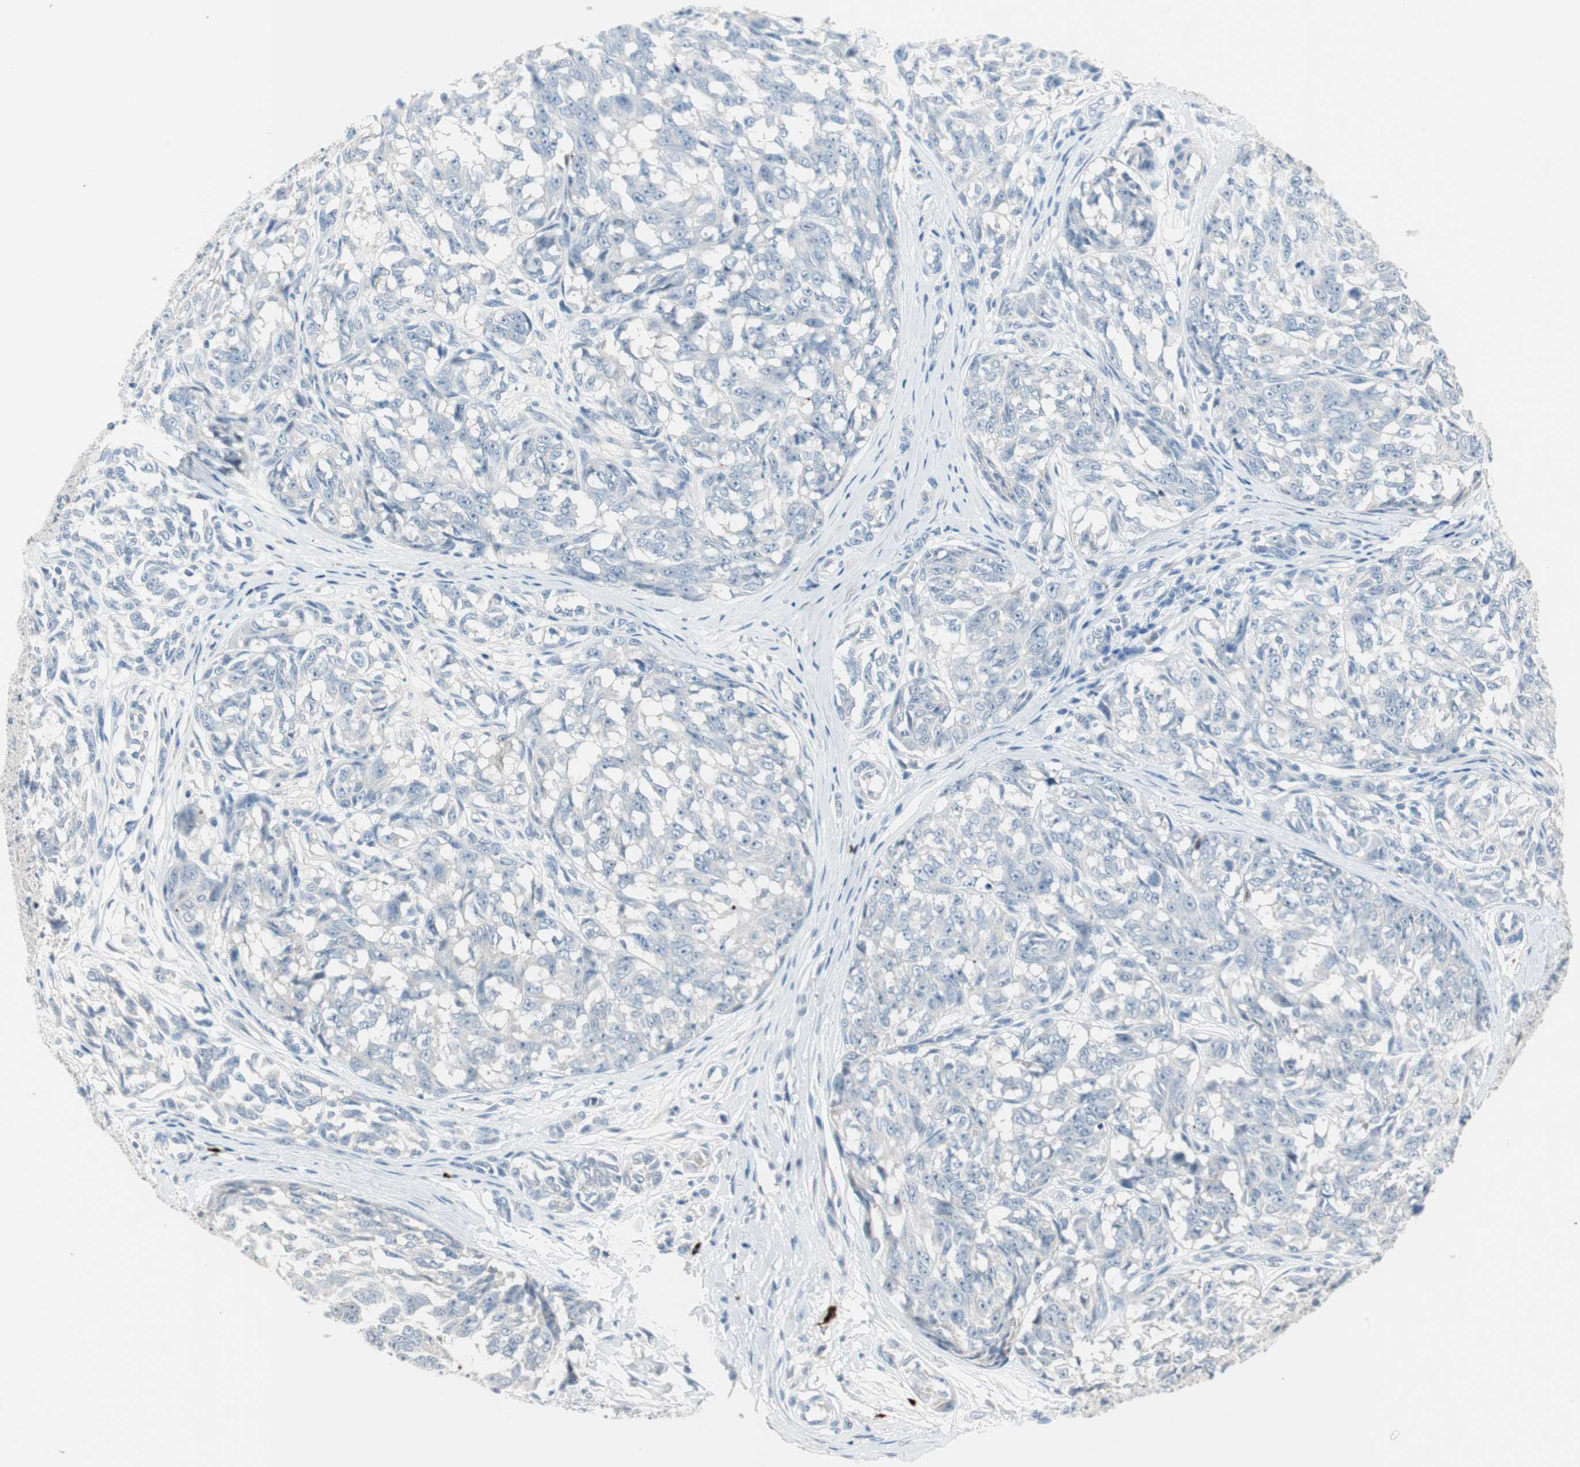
{"staining": {"intensity": "negative", "quantity": "none", "location": "none"}, "tissue": "melanoma", "cell_type": "Tumor cells", "image_type": "cancer", "snomed": [{"axis": "morphology", "description": "Malignant melanoma, NOS"}, {"axis": "topography", "description": "Skin"}], "caption": "Melanoma was stained to show a protein in brown. There is no significant staining in tumor cells. The staining is performed using DAB brown chromogen with nuclei counter-stained in using hematoxylin.", "gene": "PDZK1", "patient": {"sex": "female", "age": 64}}